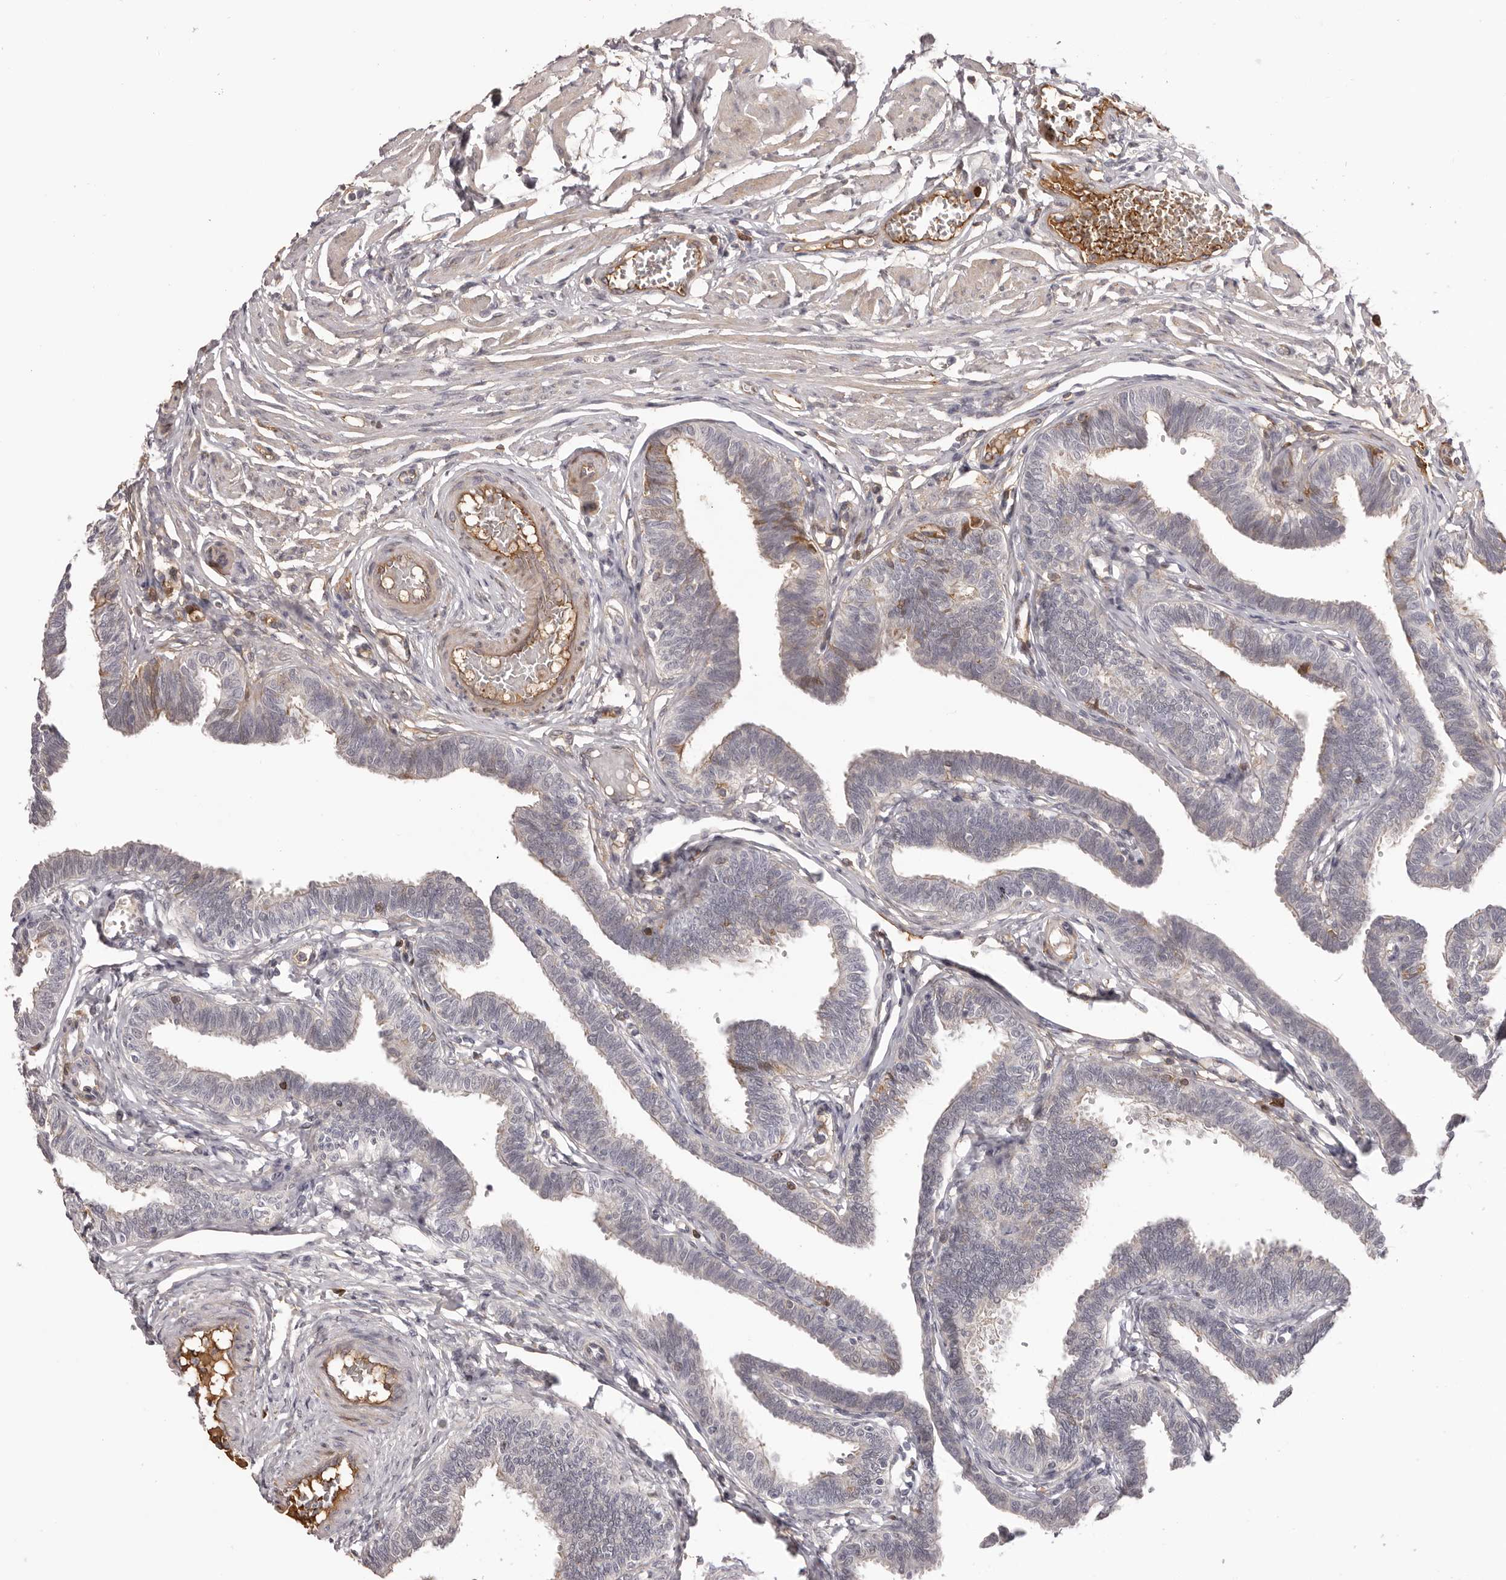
{"staining": {"intensity": "negative", "quantity": "none", "location": "none"}, "tissue": "fallopian tube", "cell_type": "Glandular cells", "image_type": "normal", "snomed": [{"axis": "morphology", "description": "Normal tissue, NOS"}, {"axis": "topography", "description": "Fallopian tube"}, {"axis": "topography", "description": "Ovary"}], "caption": "Immunohistochemistry (IHC) photomicrograph of unremarkable fallopian tube: human fallopian tube stained with DAB reveals no significant protein positivity in glandular cells.", "gene": "OTUD3", "patient": {"sex": "female", "age": 23}}